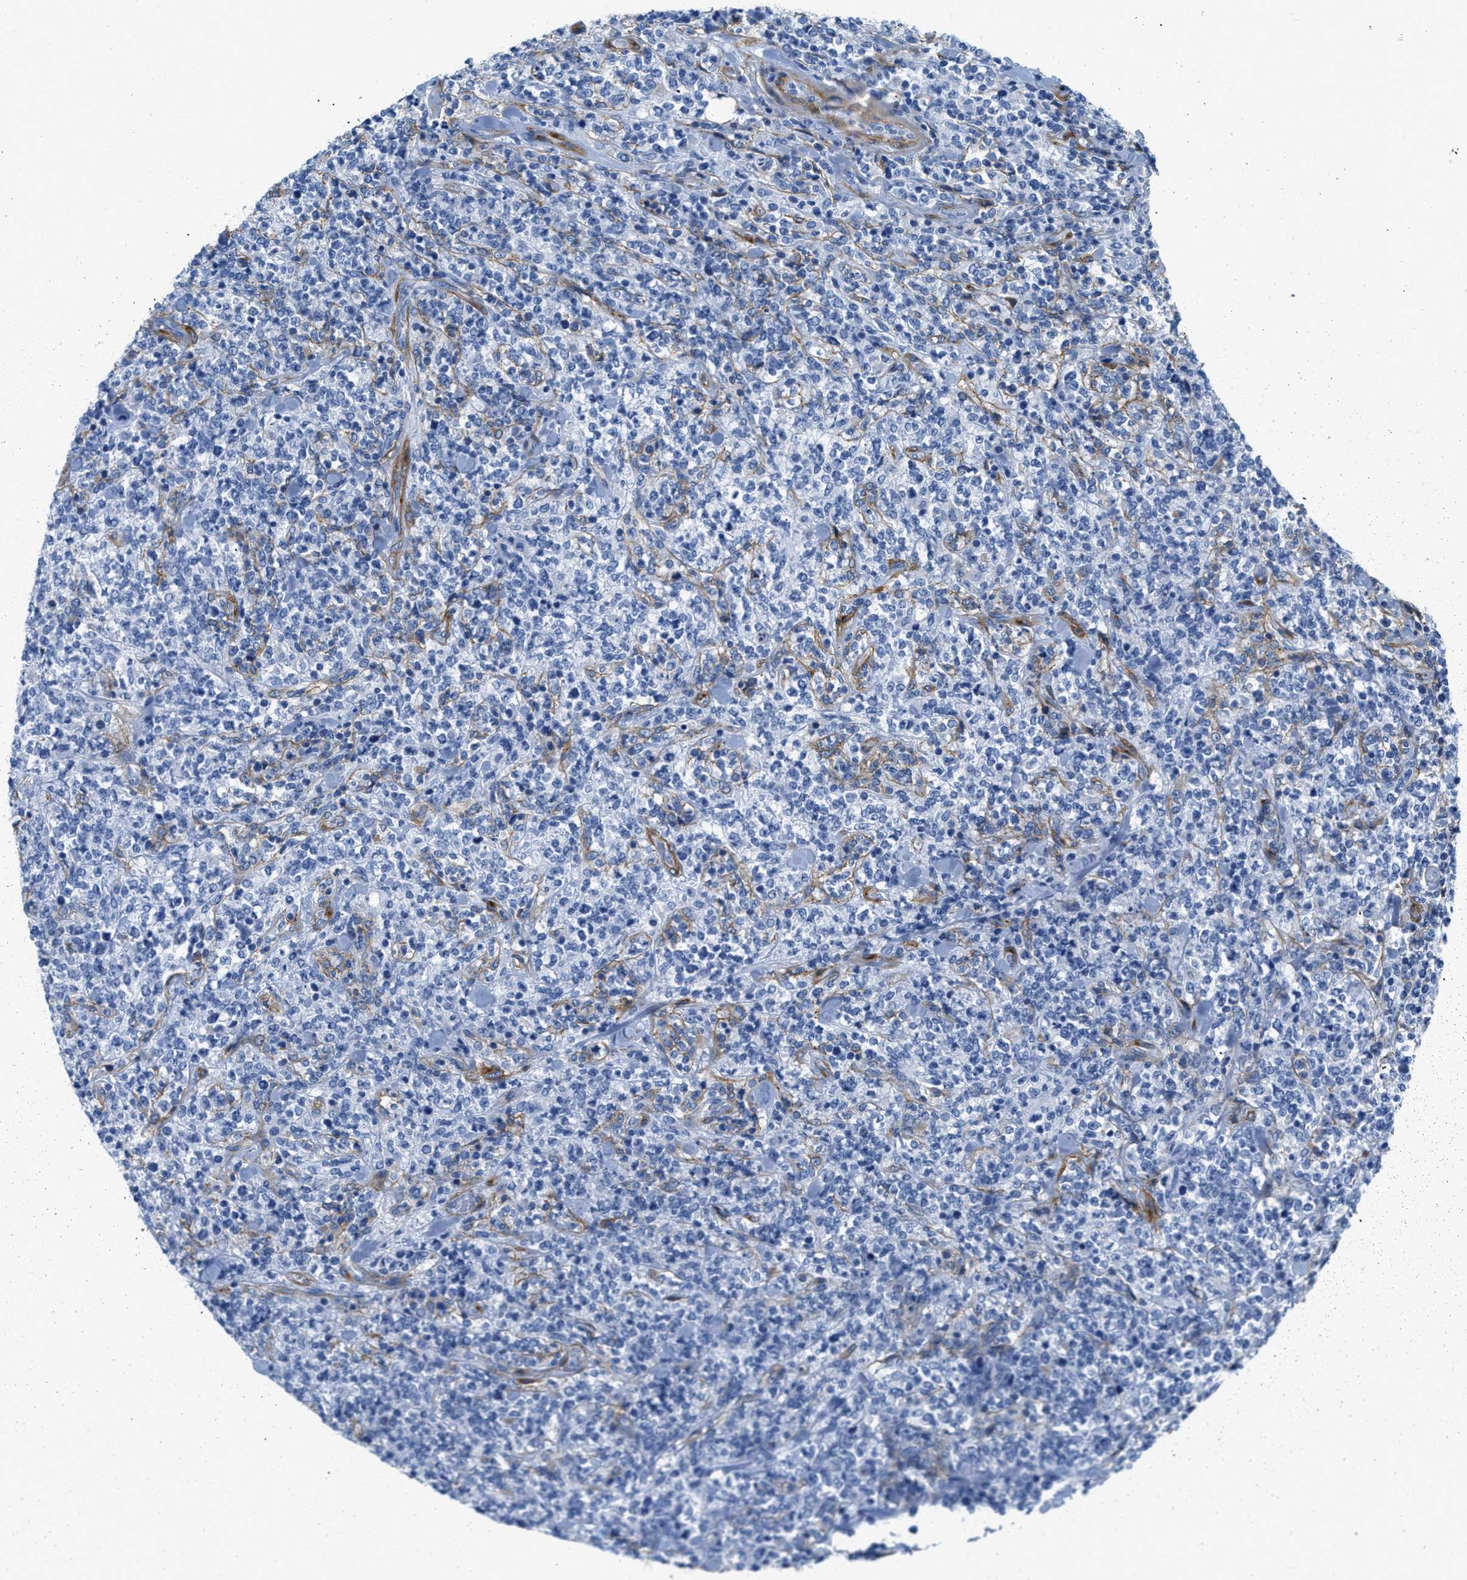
{"staining": {"intensity": "negative", "quantity": "none", "location": "none"}, "tissue": "lymphoma", "cell_type": "Tumor cells", "image_type": "cancer", "snomed": [{"axis": "morphology", "description": "Malignant lymphoma, non-Hodgkin's type, High grade"}, {"axis": "topography", "description": "Soft tissue"}], "caption": "Human malignant lymphoma, non-Hodgkin's type (high-grade) stained for a protein using IHC displays no staining in tumor cells.", "gene": "PDGFRB", "patient": {"sex": "male", "age": 18}}